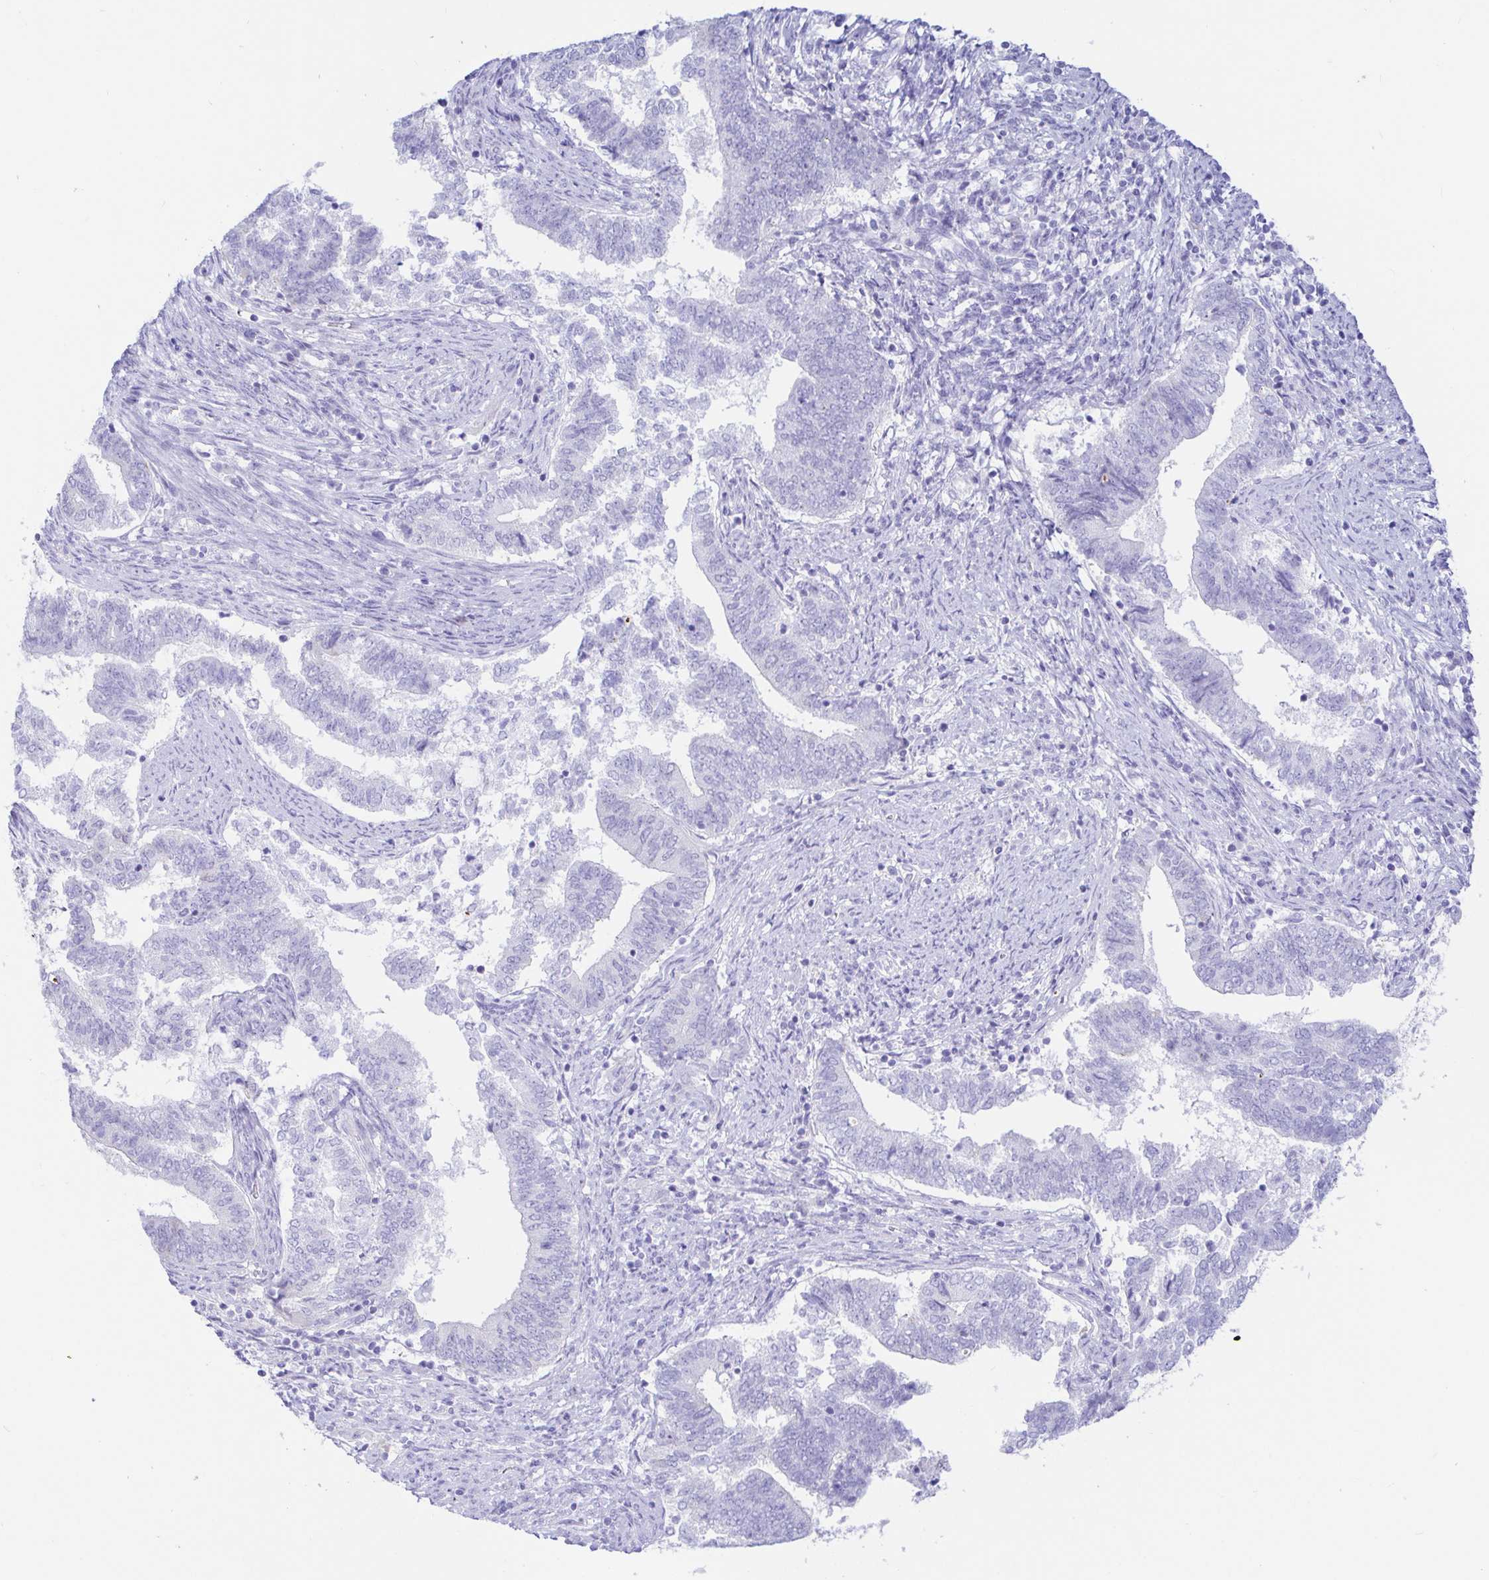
{"staining": {"intensity": "negative", "quantity": "none", "location": "none"}, "tissue": "endometrial cancer", "cell_type": "Tumor cells", "image_type": "cancer", "snomed": [{"axis": "morphology", "description": "Adenocarcinoma, NOS"}, {"axis": "topography", "description": "Endometrium"}], "caption": "IHC micrograph of human endometrial cancer (adenocarcinoma) stained for a protein (brown), which shows no staining in tumor cells.", "gene": "PINLYP", "patient": {"sex": "female", "age": 65}}